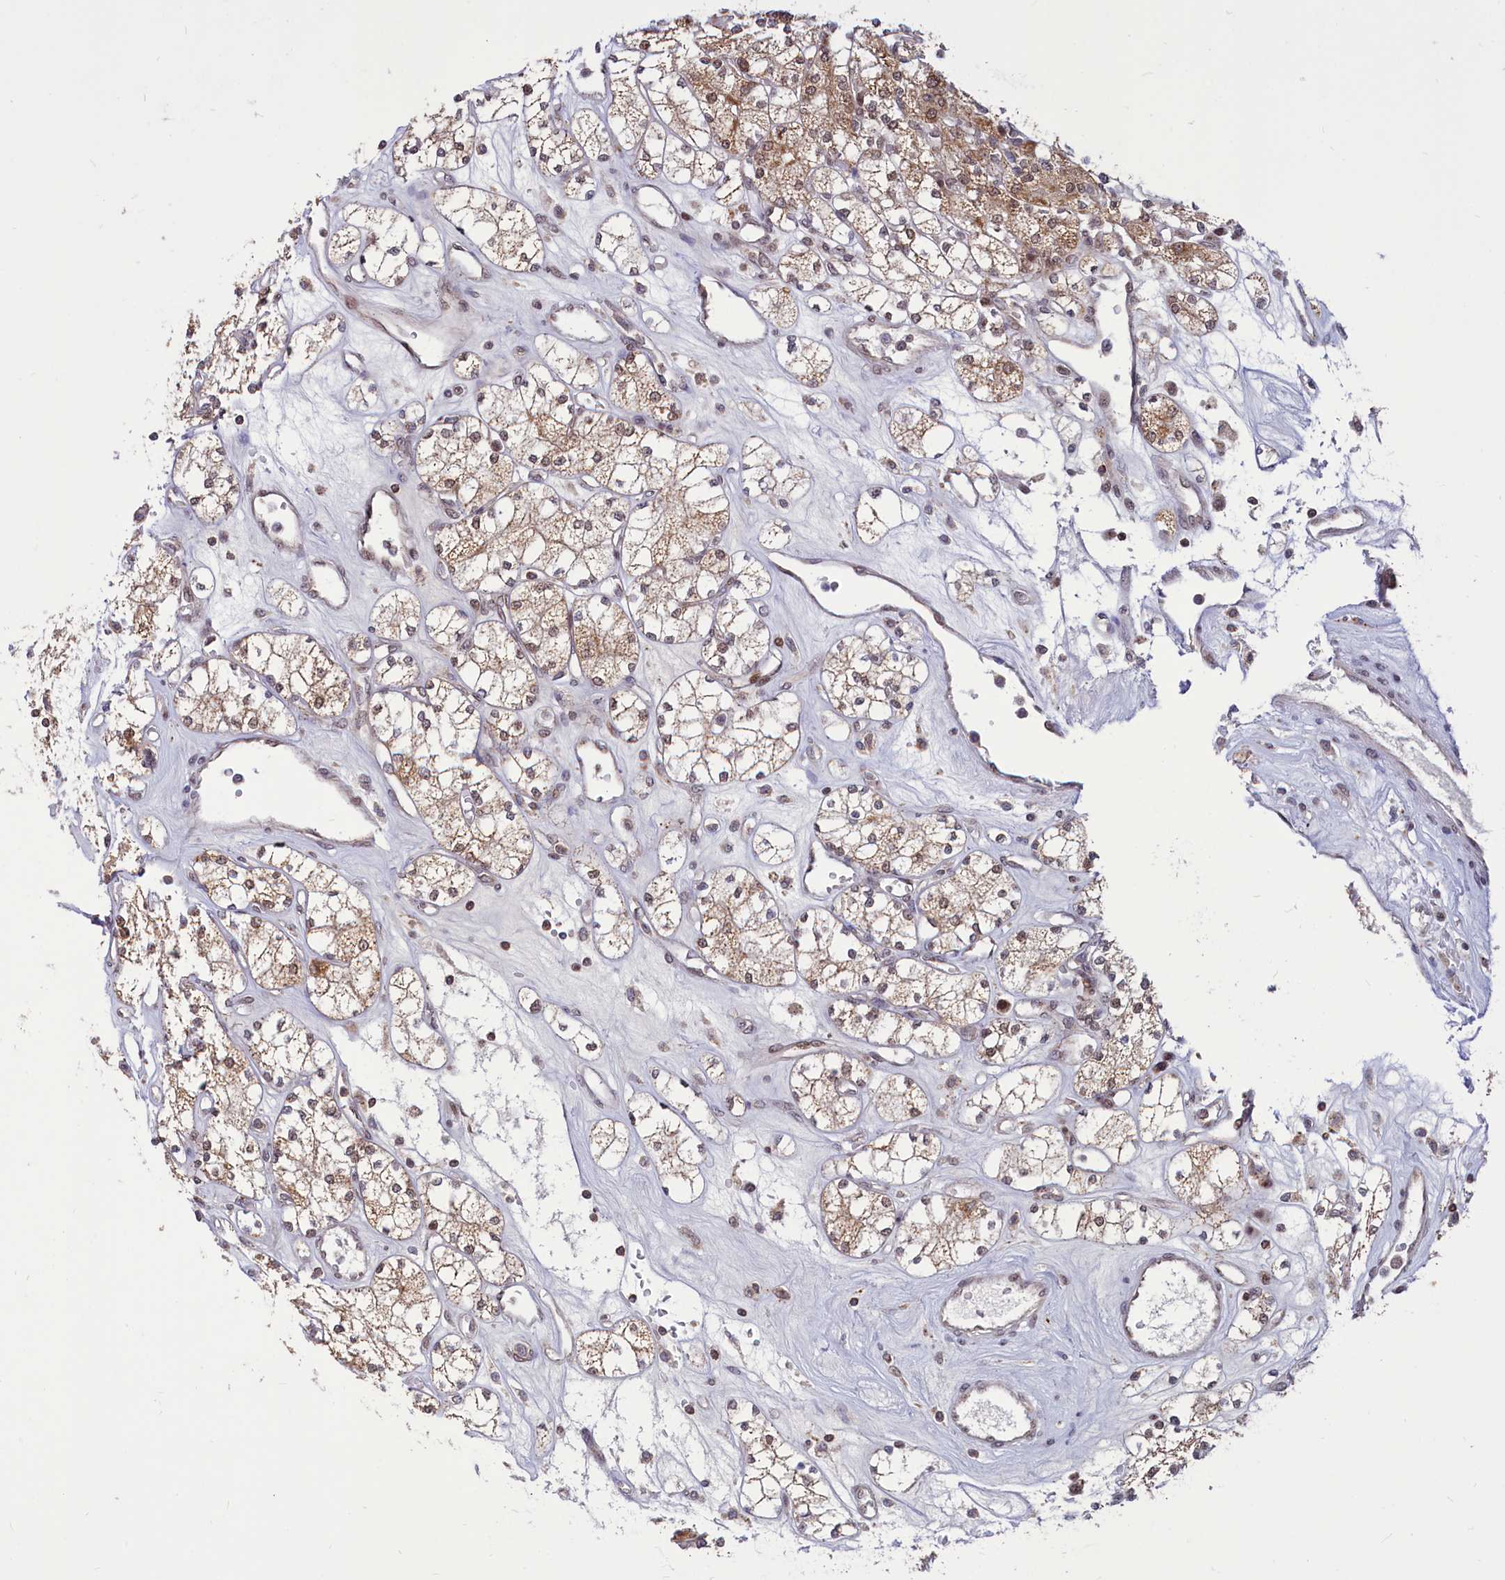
{"staining": {"intensity": "moderate", "quantity": ">75%", "location": "cytoplasmic/membranous"}, "tissue": "renal cancer", "cell_type": "Tumor cells", "image_type": "cancer", "snomed": [{"axis": "morphology", "description": "Adenocarcinoma, NOS"}, {"axis": "topography", "description": "Kidney"}], "caption": "Renal adenocarcinoma was stained to show a protein in brown. There is medium levels of moderate cytoplasmic/membranous positivity in approximately >75% of tumor cells.", "gene": "PHC3", "patient": {"sex": "male", "age": 77}}